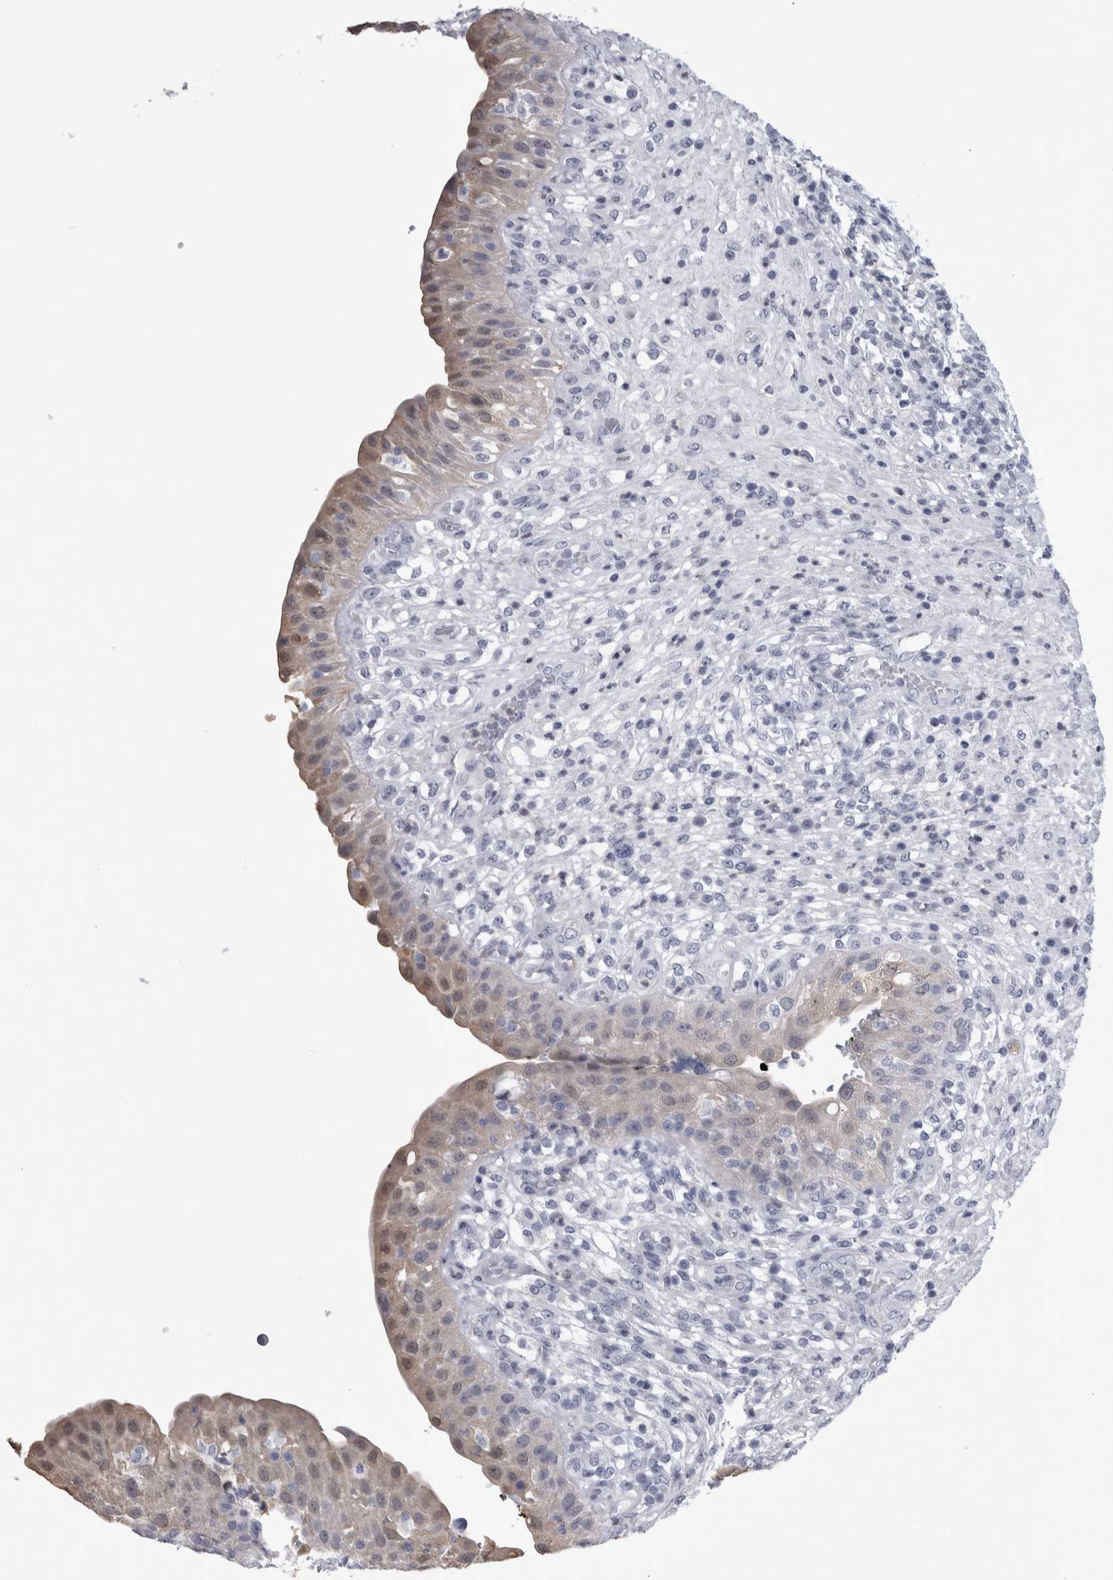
{"staining": {"intensity": "weak", "quantity": "<25%", "location": "cytoplasmic/membranous,nuclear"}, "tissue": "urinary bladder", "cell_type": "Urothelial cells", "image_type": "normal", "snomed": [{"axis": "morphology", "description": "Normal tissue, NOS"}, {"axis": "topography", "description": "Urinary bladder"}], "caption": "Urothelial cells are negative for protein expression in unremarkable human urinary bladder. Brightfield microscopy of IHC stained with DAB (3,3'-diaminobenzidine) (brown) and hematoxylin (blue), captured at high magnification.", "gene": "ALDH8A1", "patient": {"sex": "female", "age": 62}}